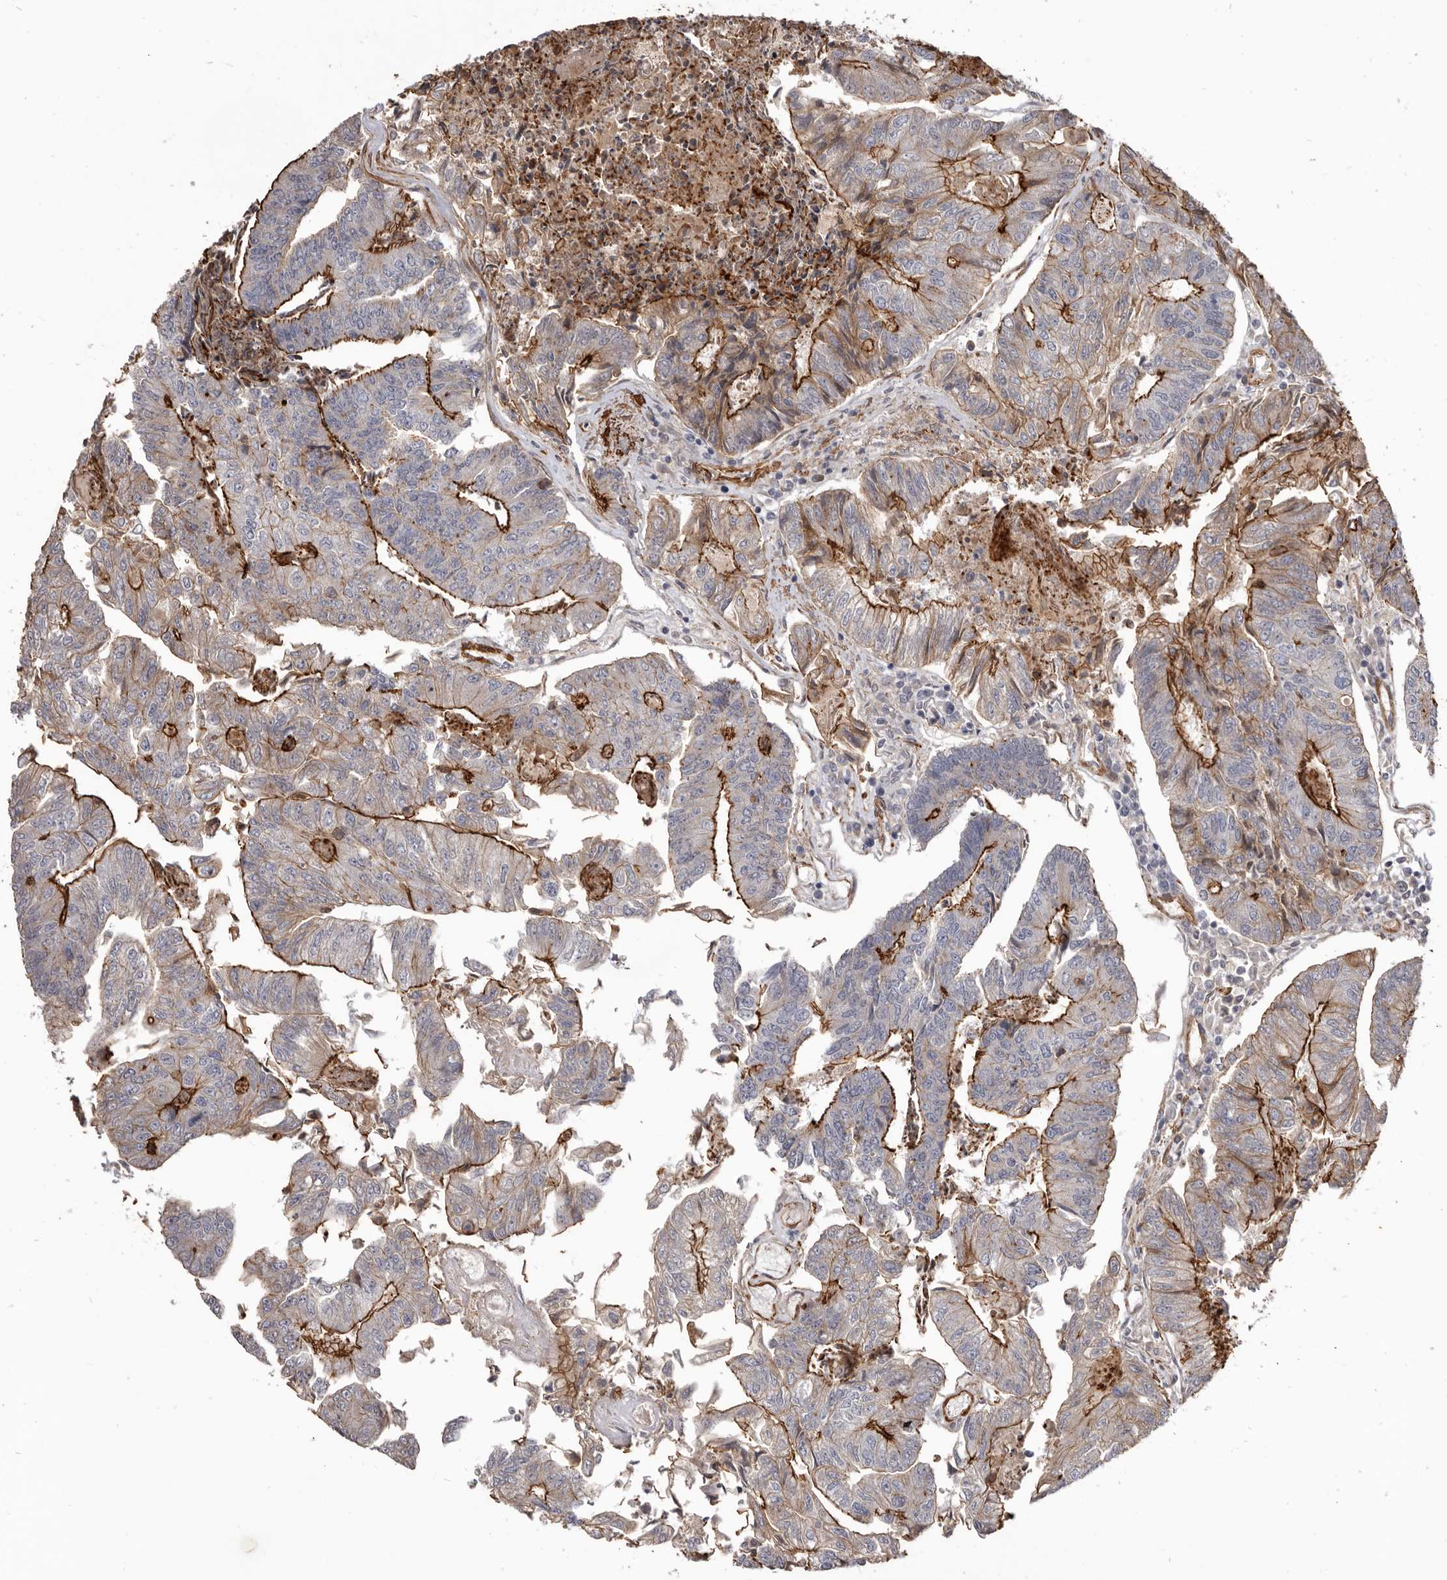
{"staining": {"intensity": "strong", "quantity": "25%-75%", "location": "cytoplasmic/membranous"}, "tissue": "colorectal cancer", "cell_type": "Tumor cells", "image_type": "cancer", "snomed": [{"axis": "morphology", "description": "Adenocarcinoma, NOS"}, {"axis": "topography", "description": "Colon"}], "caption": "Immunohistochemistry (IHC) of colorectal adenocarcinoma demonstrates high levels of strong cytoplasmic/membranous positivity in approximately 25%-75% of tumor cells. The staining is performed using DAB brown chromogen to label protein expression. The nuclei are counter-stained blue using hematoxylin.", "gene": "CGN", "patient": {"sex": "female", "age": 67}}